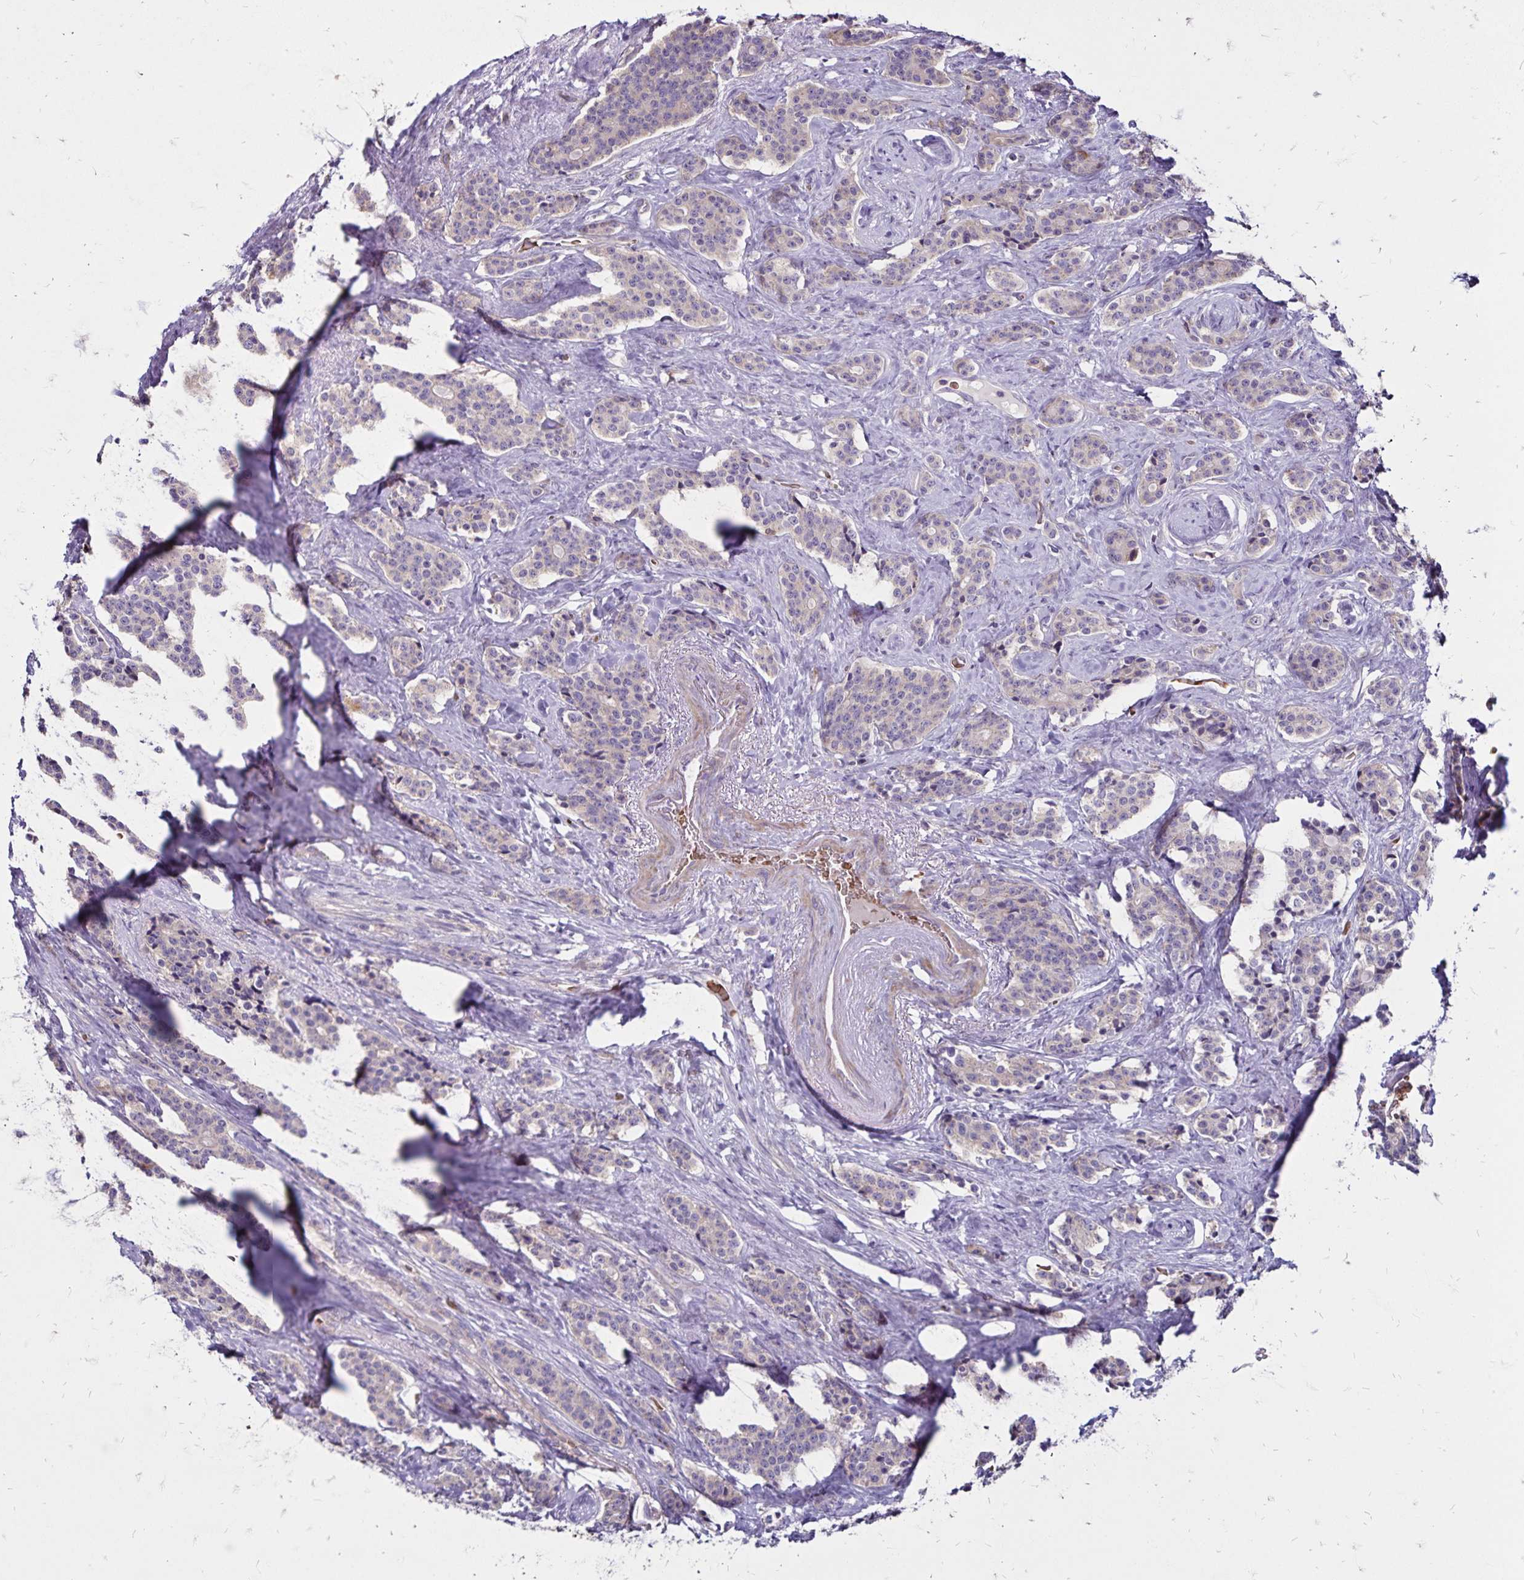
{"staining": {"intensity": "negative", "quantity": "none", "location": "none"}, "tissue": "carcinoid", "cell_type": "Tumor cells", "image_type": "cancer", "snomed": [{"axis": "morphology", "description": "Carcinoid, malignant, NOS"}, {"axis": "topography", "description": "Small intestine"}], "caption": "The histopathology image exhibits no significant expression in tumor cells of carcinoid (malignant). The staining is performed using DAB brown chromogen with nuclei counter-stained in using hematoxylin.", "gene": "FSD1", "patient": {"sex": "female", "age": 73}}